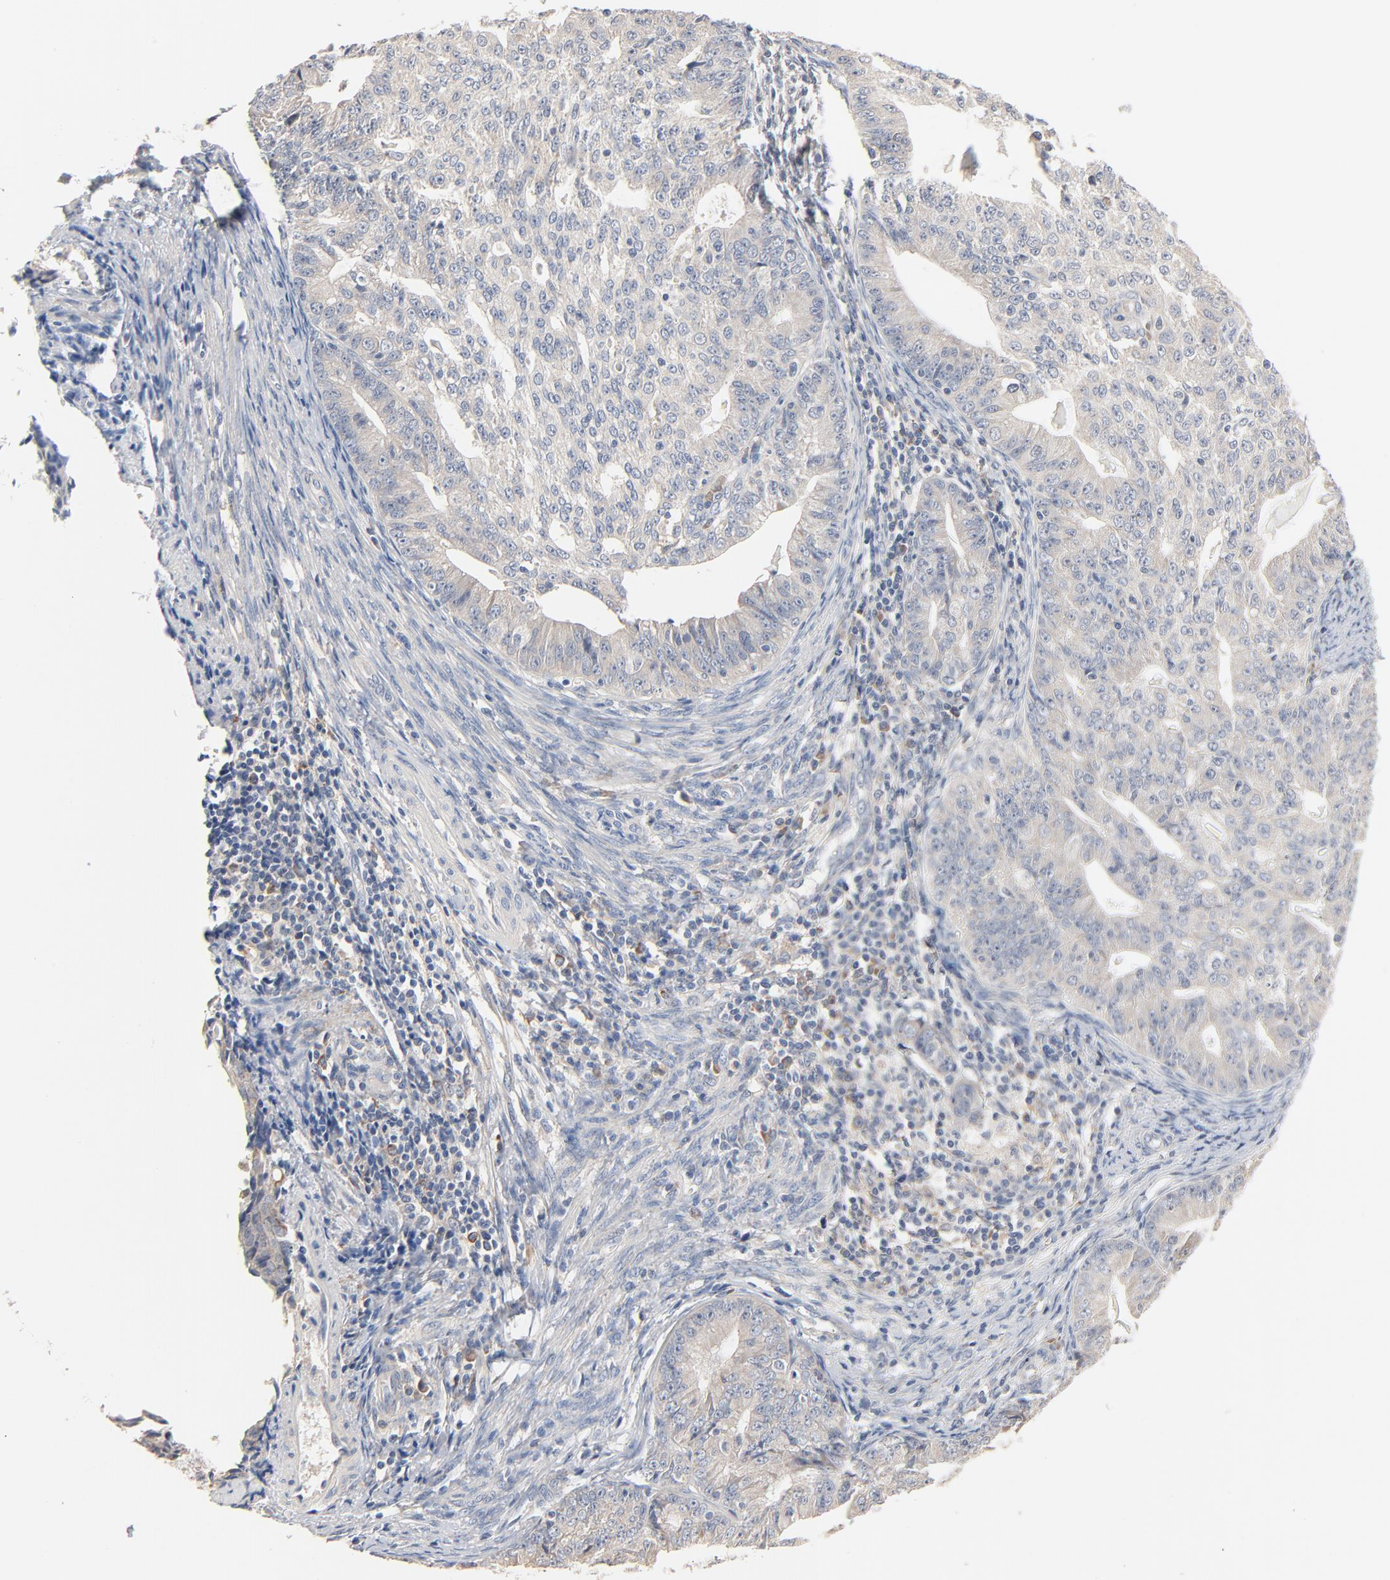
{"staining": {"intensity": "negative", "quantity": "none", "location": "none"}, "tissue": "endometrial cancer", "cell_type": "Tumor cells", "image_type": "cancer", "snomed": [{"axis": "morphology", "description": "Adenocarcinoma, NOS"}, {"axis": "topography", "description": "Endometrium"}], "caption": "A photomicrograph of endometrial cancer stained for a protein demonstrates no brown staining in tumor cells. The staining is performed using DAB (3,3'-diaminobenzidine) brown chromogen with nuclei counter-stained in using hematoxylin.", "gene": "ZDHHC8", "patient": {"sex": "female", "age": 56}}